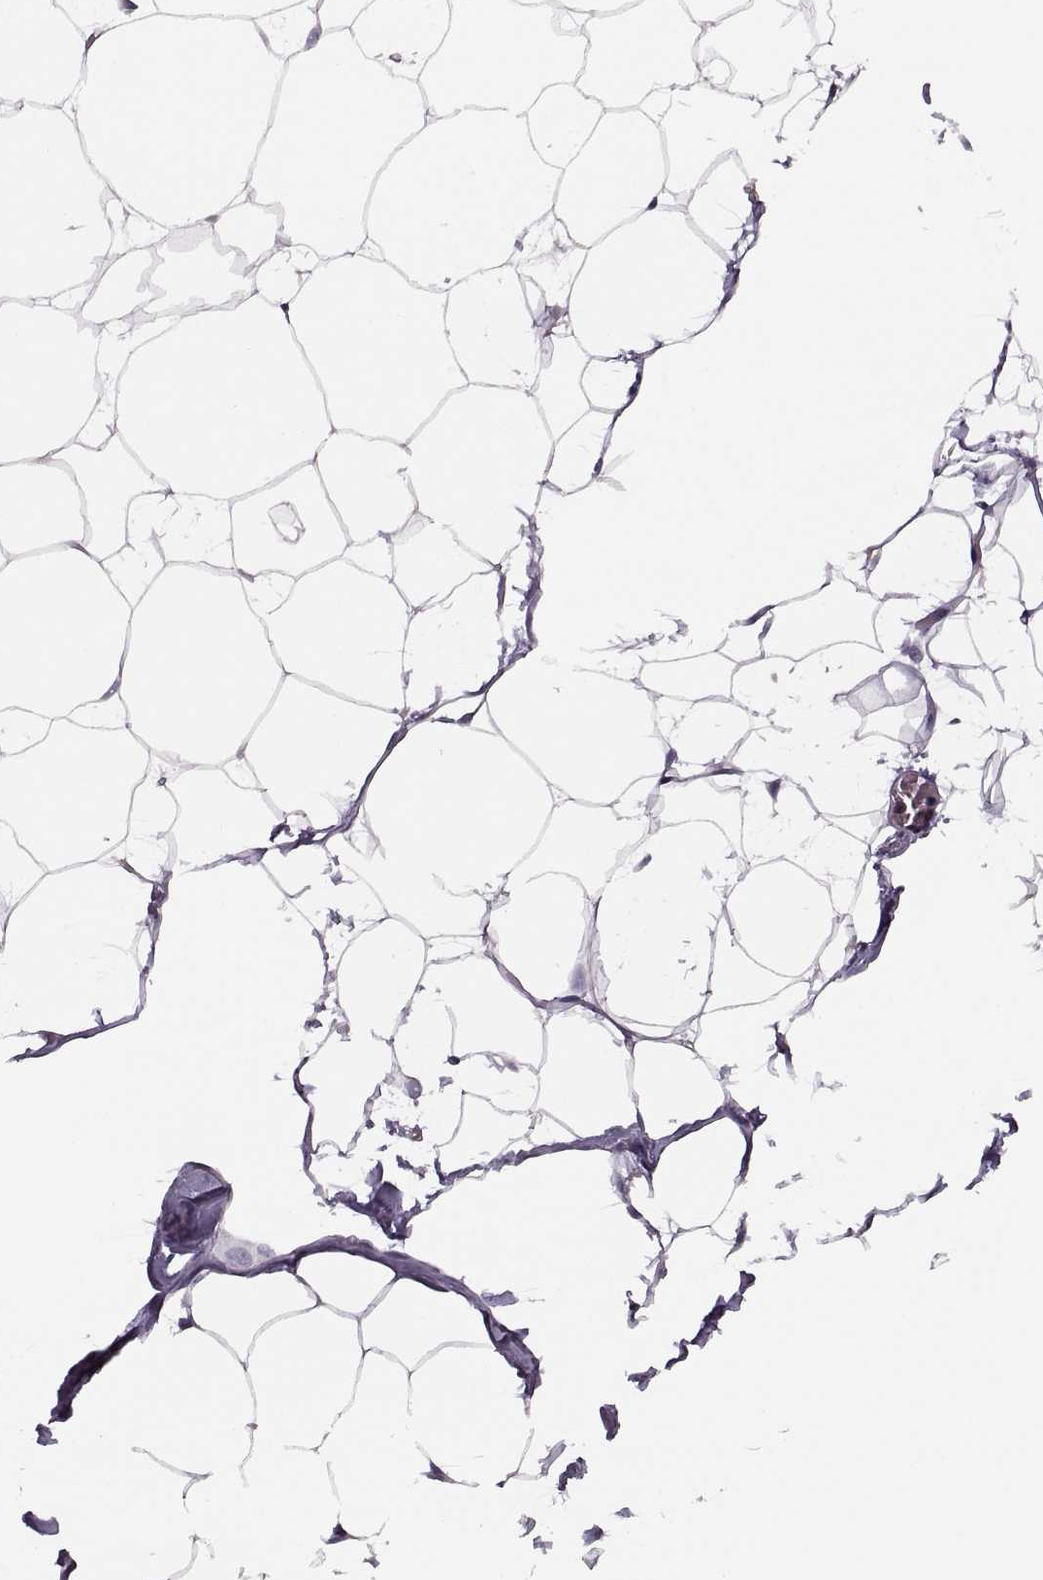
{"staining": {"intensity": "negative", "quantity": "none", "location": "none"}, "tissue": "adipose tissue", "cell_type": "Adipocytes", "image_type": "normal", "snomed": [{"axis": "morphology", "description": "Normal tissue, NOS"}, {"axis": "topography", "description": "Adipose tissue"}], "caption": "Photomicrograph shows no protein positivity in adipocytes of unremarkable adipose tissue. (DAB (3,3'-diaminobenzidine) IHC visualized using brightfield microscopy, high magnification).", "gene": "PRSS54", "patient": {"sex": "male", "age": 57}}